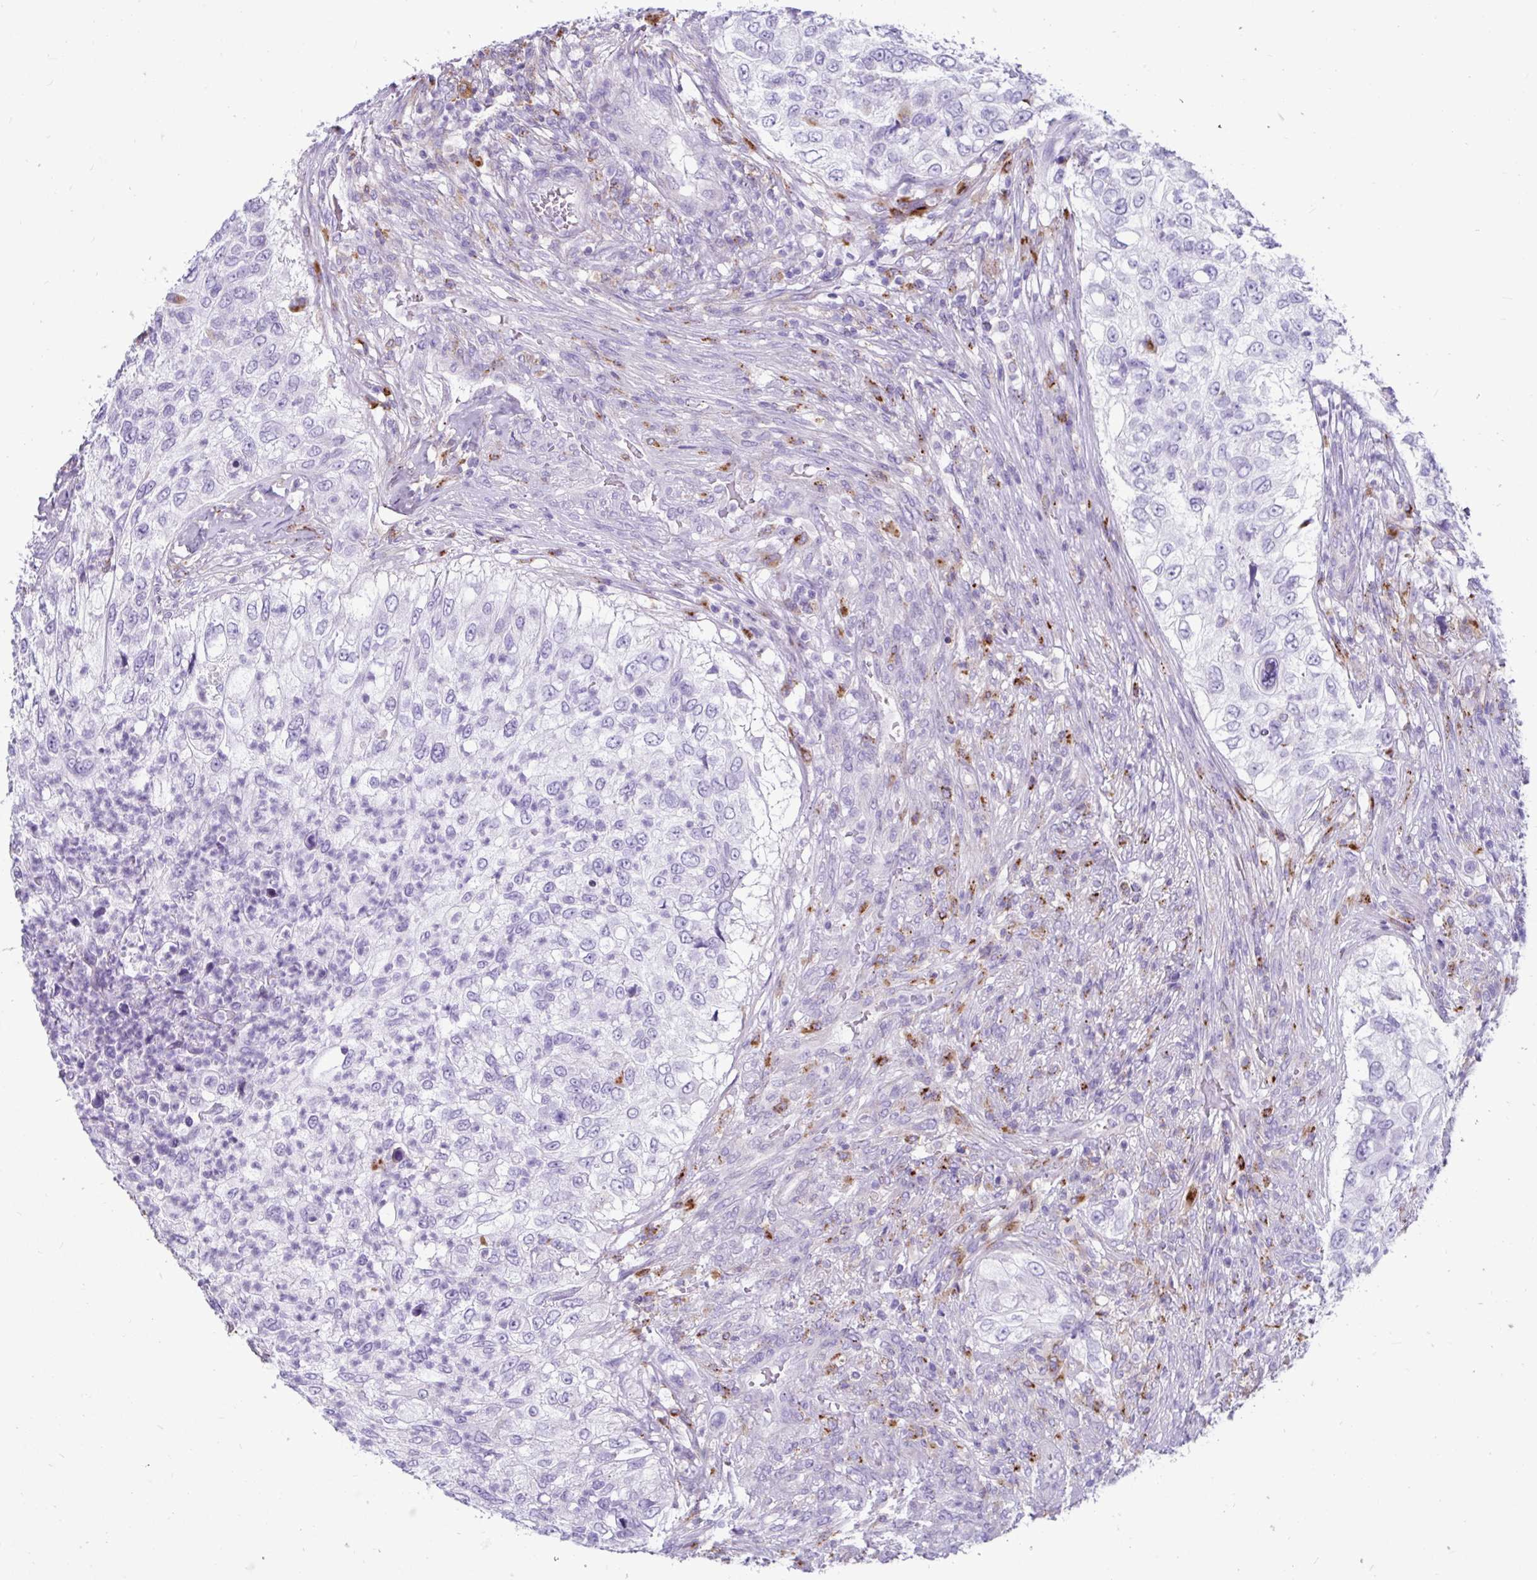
{"staining": {"intensity": "negative", "quantity": "none", "location": "none"}, "tissue": "urothelial cancer", "cell_type": "Tumor cells", "image_type": "cancer", "snomed": [{"axis": "morphology", "description": "Urothelial carcinoma, High grade"}, {"axis": "topography", "description": "Urinary bladder"}], "caption": "Tumor cells show no significant protein expression in urothelial cancer.", "gene": "CTSZ", "patient": {"sex": "female", "age": 60}}